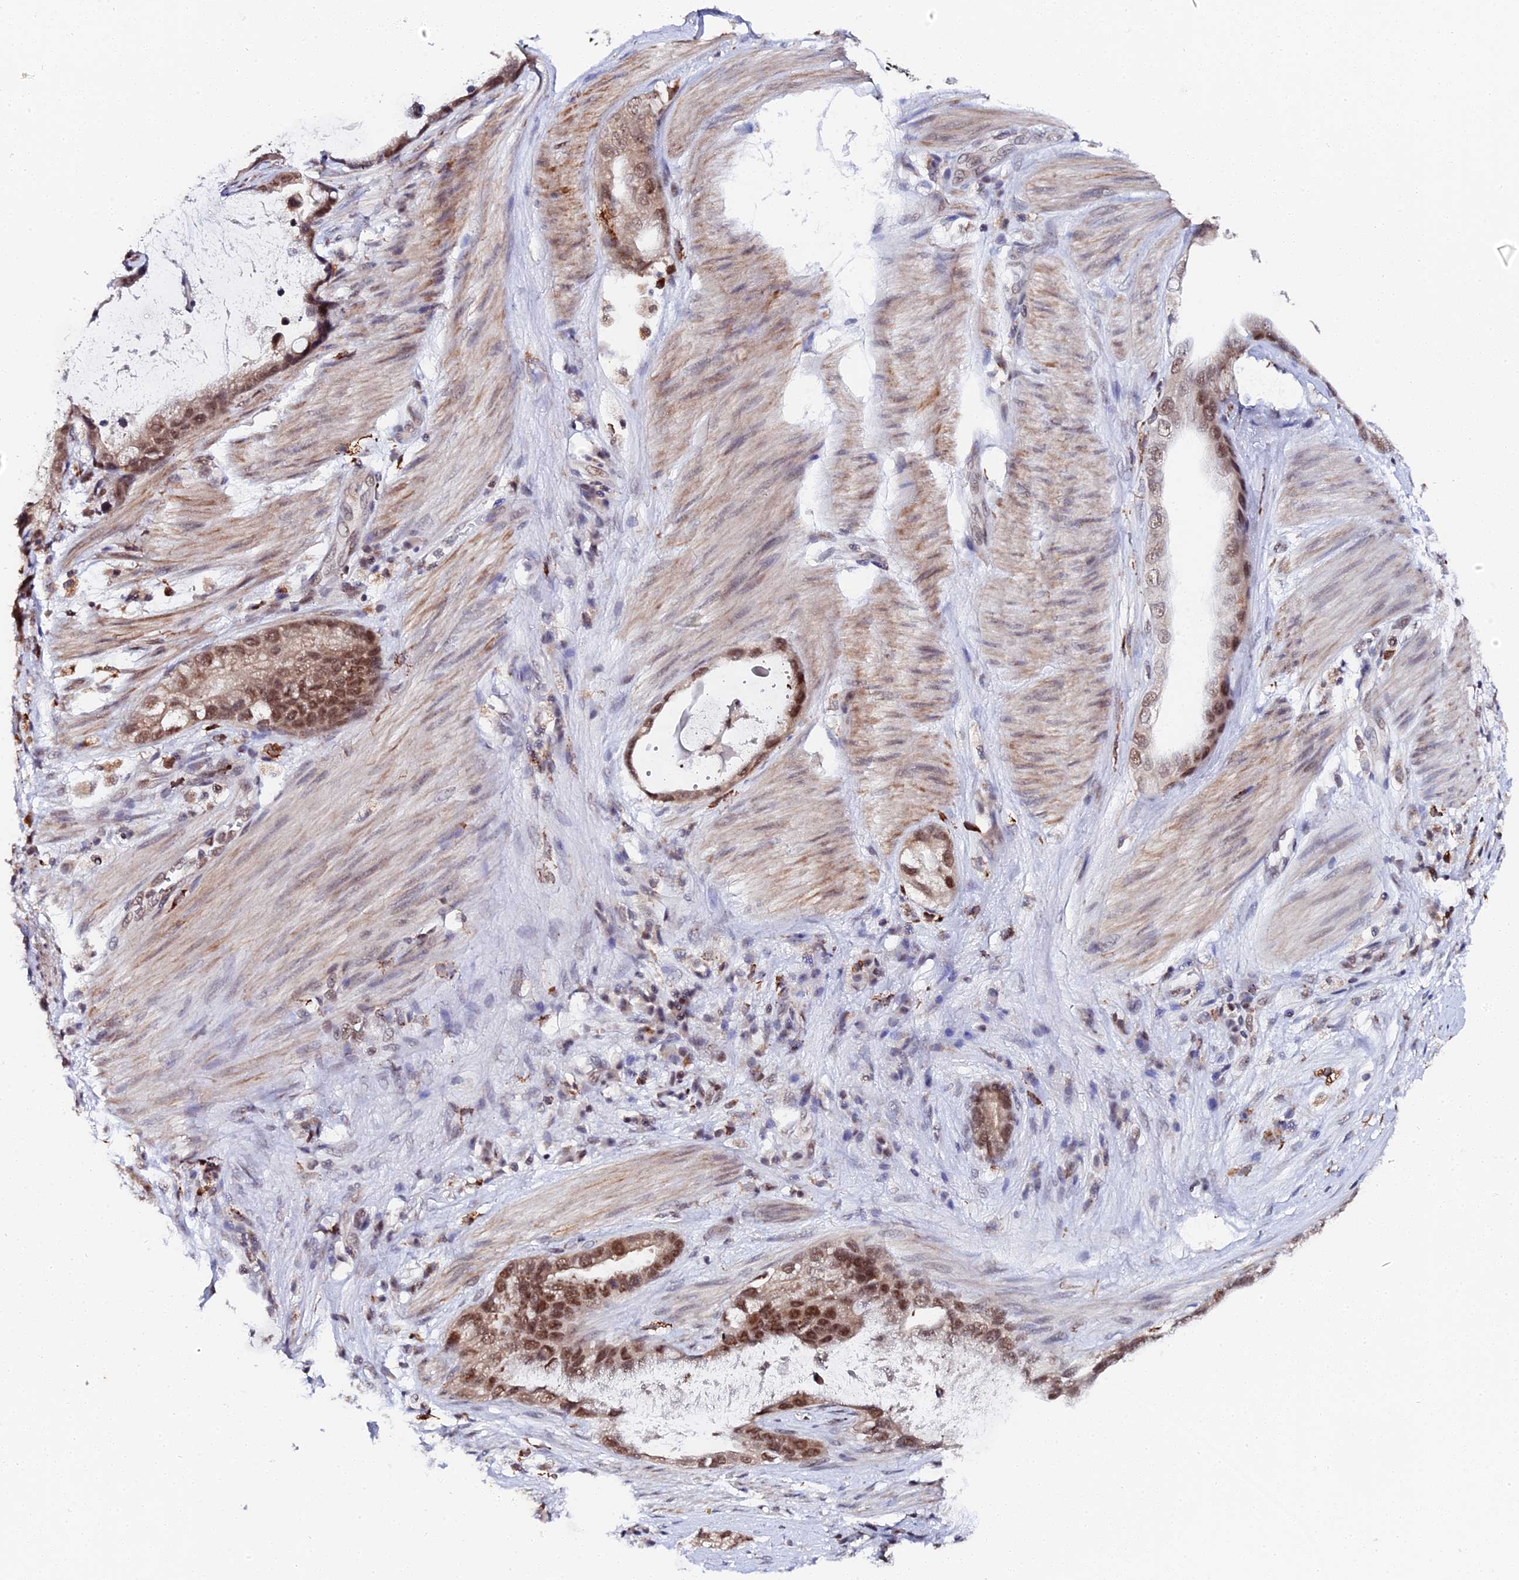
{"staining": {"intensity": "strong", "quantity": ">75%", "location": "nuclear"}, "tissue": "stomach cancer", "cell_type": "Tumor cells", "image_type": "cancer", "snomed": [{"axis": "morphology", "description": "Adenocarcinoma, NOS"}, {"axis": "topography", "description": "Stomach"}], "caption": "Tumor cells reveal high levels of strong nuclear staining in about >75% of cells in stomach adenocarcinoma. (brown staining indicates protein expression, while blue staining denotes nuclei).", "gene": "MAGOHB", "patient": {"sex": "male", "age": 55}}